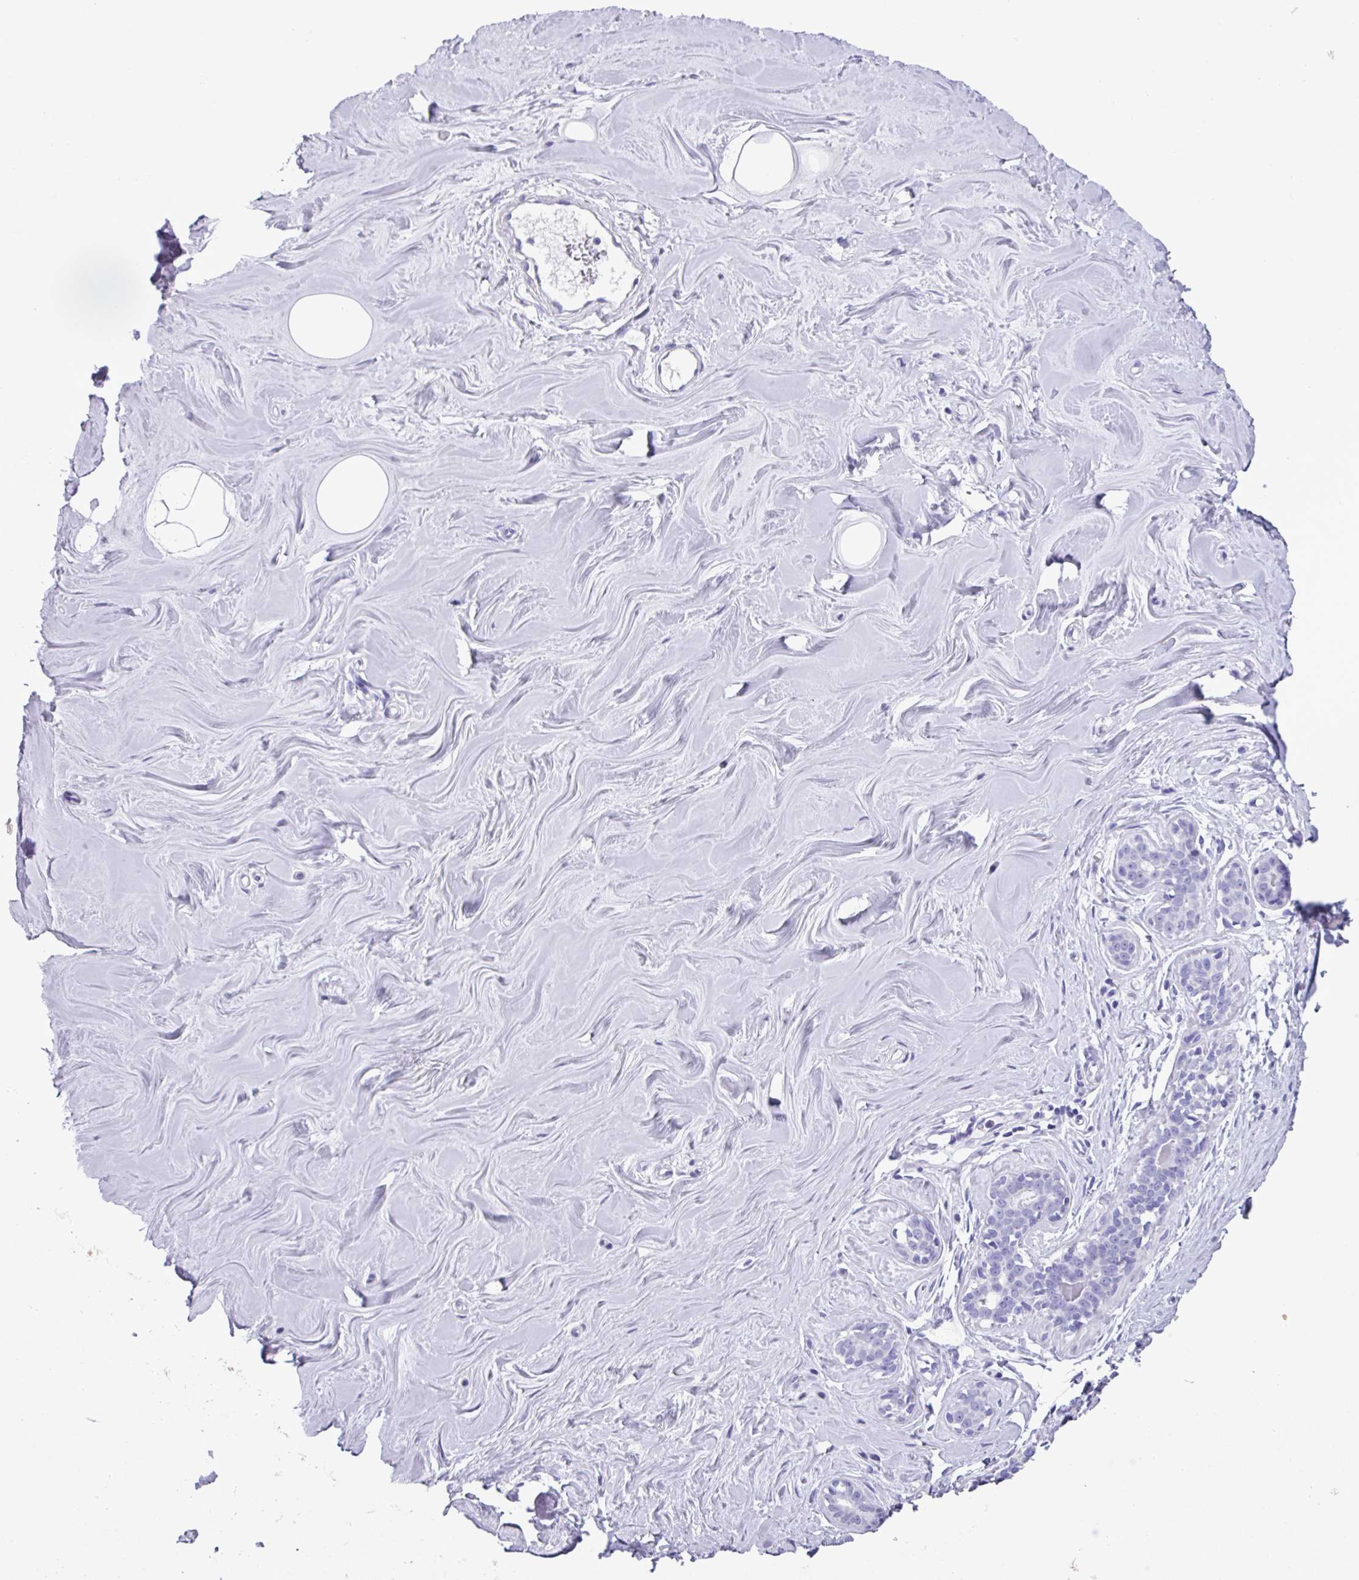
{"staining": {"intensity": "negative", "quantity": "none", "location": "none"}, "tissue": "breast", "cell_type": "Adipocytes", "image_type": "normal", "snomed": [{"axis": "morphology", "description": "Normal tissue, NOS"}, {"axis": "topography", "description": "Breast"}], "caption": "Breast stained for a protein using immunohistochemistry (IHC) reveals no expression adipocytes.", "gene": "AGO3", "patient": {"sex": "female", "age": 25}}